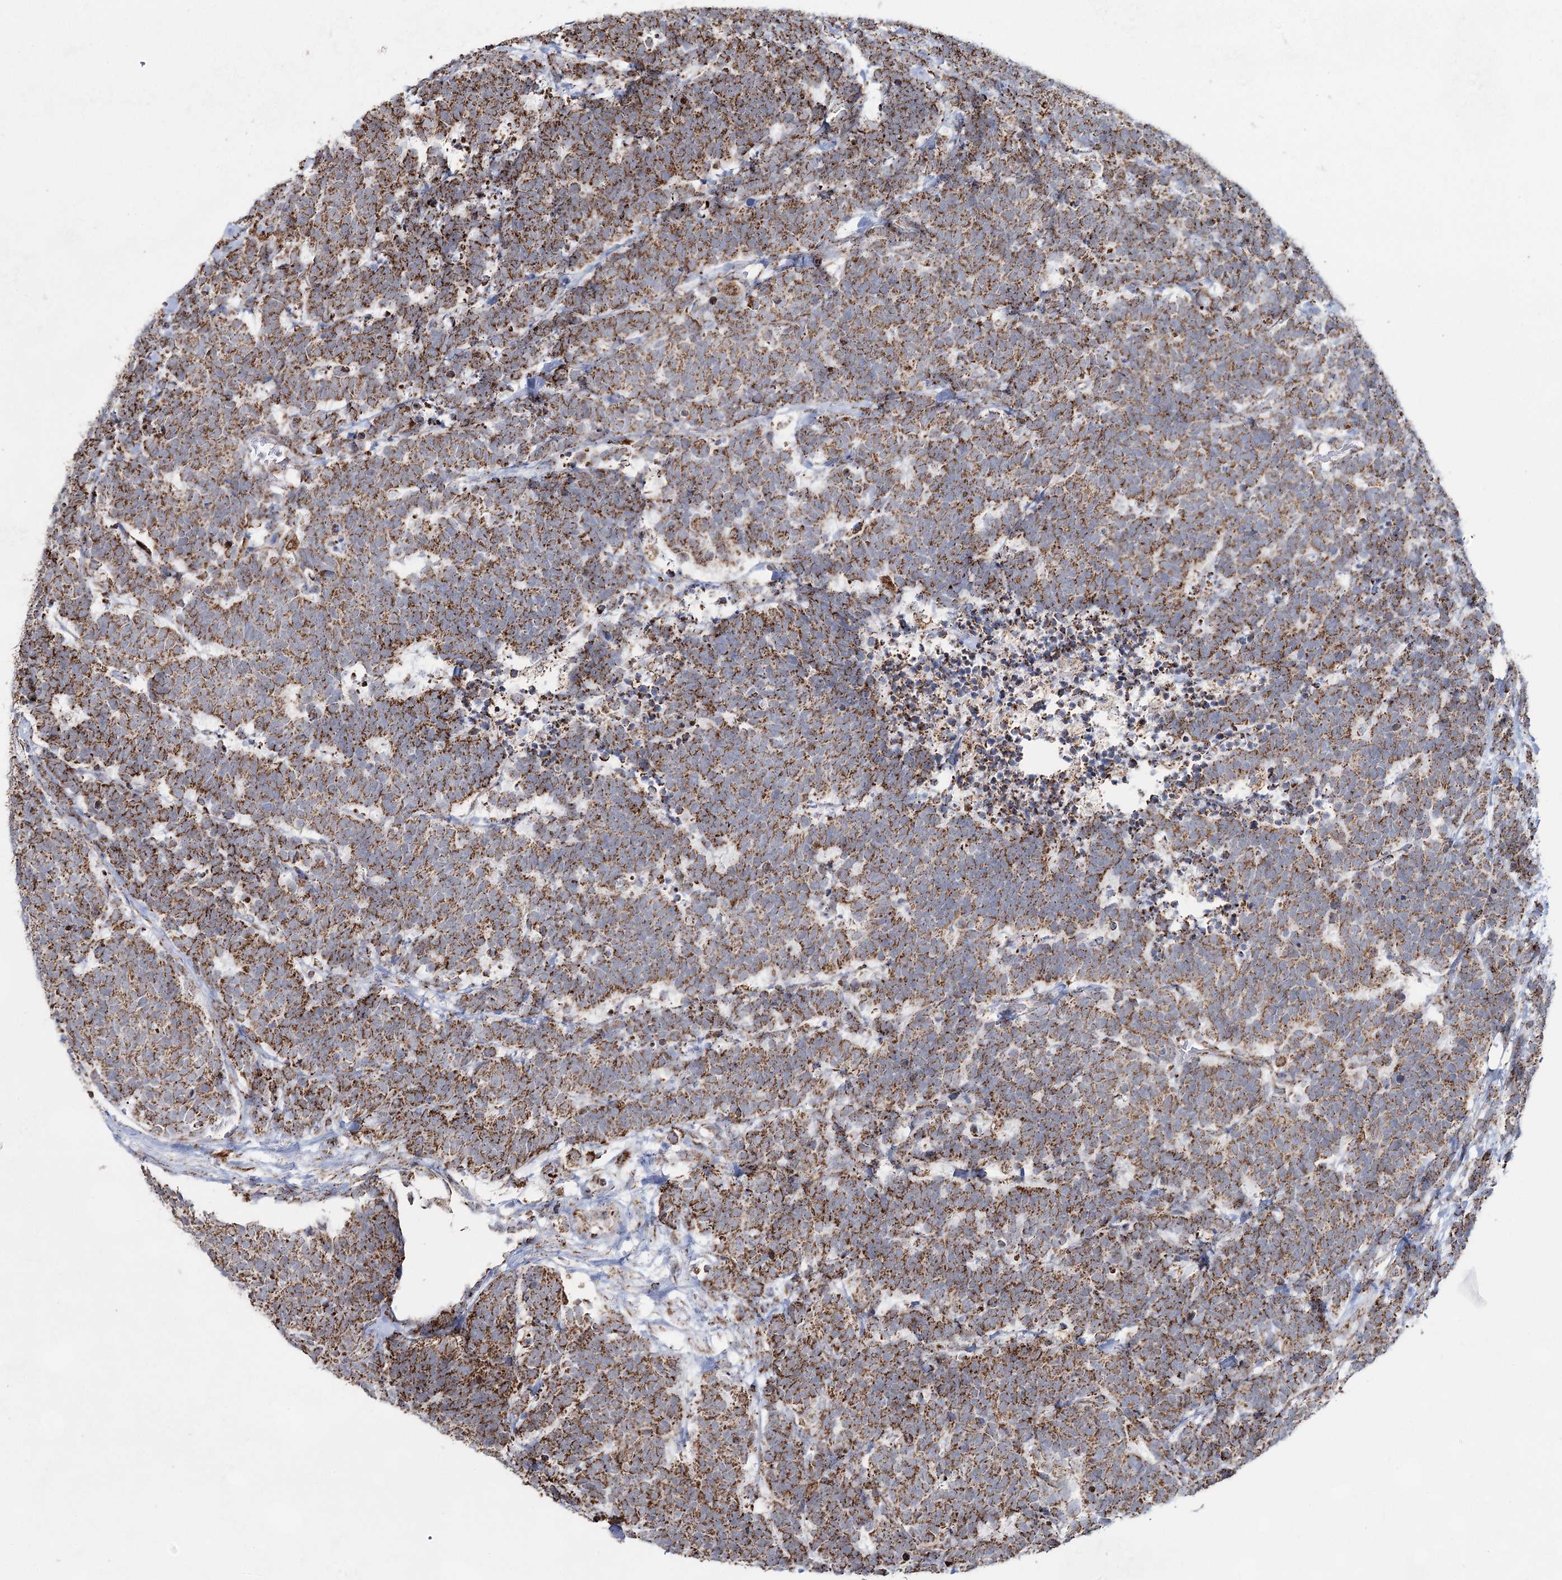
{"staining": {"intensity": "moderate", "quantity": ">75%", "location": "cytoplasmic/membranous"}, "tissue": "carcinoid", "cell_type": "Tumor cells", "image_type": "cancer", "snomed": [{"axis": "morphology", "description": "Carcinoma, NOS"}, {"axis": "morphology", "description": "Carcinoid, malignant, NOS"}, {"axis": "topography", "description": "Urinary bladder"}], "caption": "An image of carcinoma stained for a protein exhibits moderate cytoplasmic/membranous brown staining in tumor cells. Ihc stains the protein of interest in brown and the nuclei are stained blue.", "gene": "CWF19L1", "patient": {"sex": "male", "age": 57}}